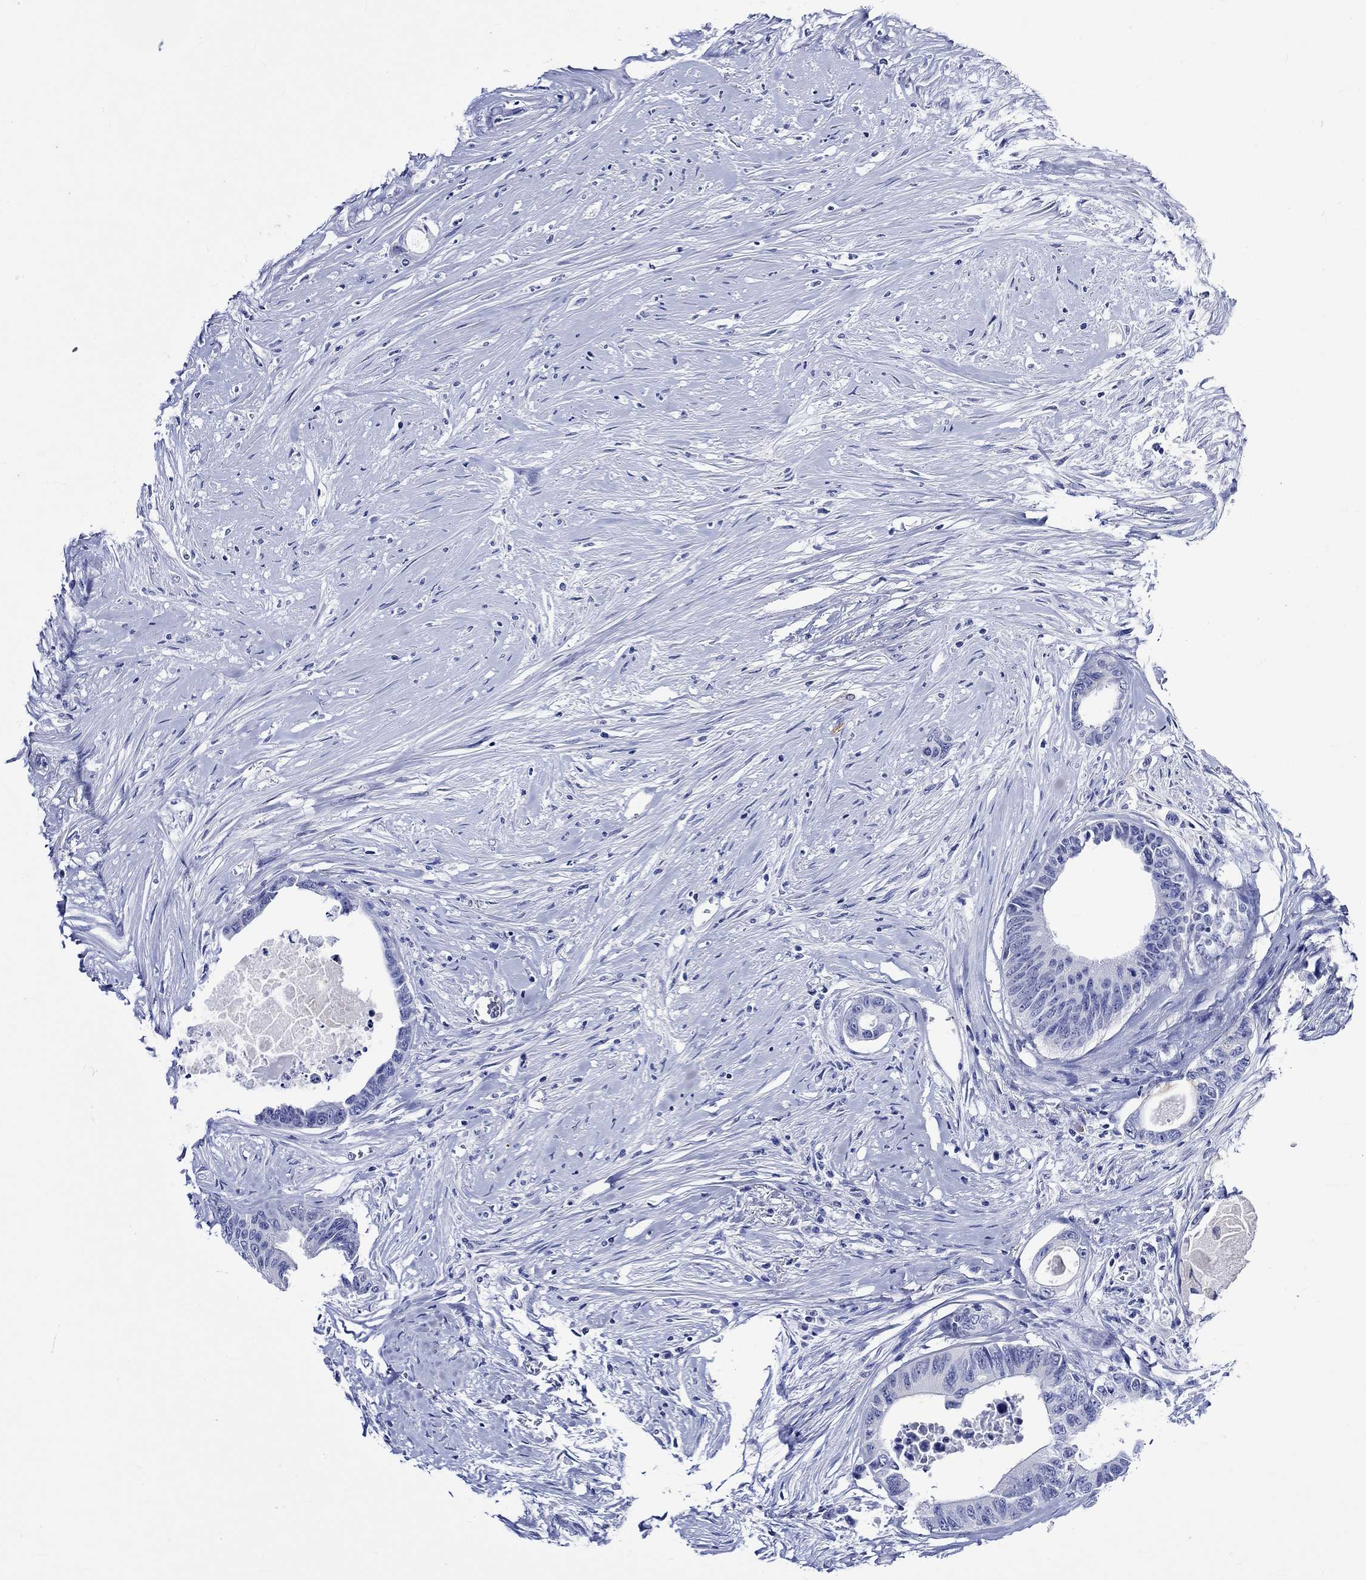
{"staining": {"intensity": "negative", "quantity": "none", "location": "none"}, "tissue": "colorectal cancer", "cell_type": "Tumor cells", "image_type": "cancer", "snomed": [{"axis": "morphology", "description": "Adenocarcinoma, NOS"}, {"axis": "topography", "description": "Rectum"}], "caption": "Human colorectal cancer (adenocarcinoma) stained for a protein using immunohistochemistry (IHC) reveals no positivity in tumor cells.", "gene": "CRYAB", "patient": {"sex": "male", "age": 59}}